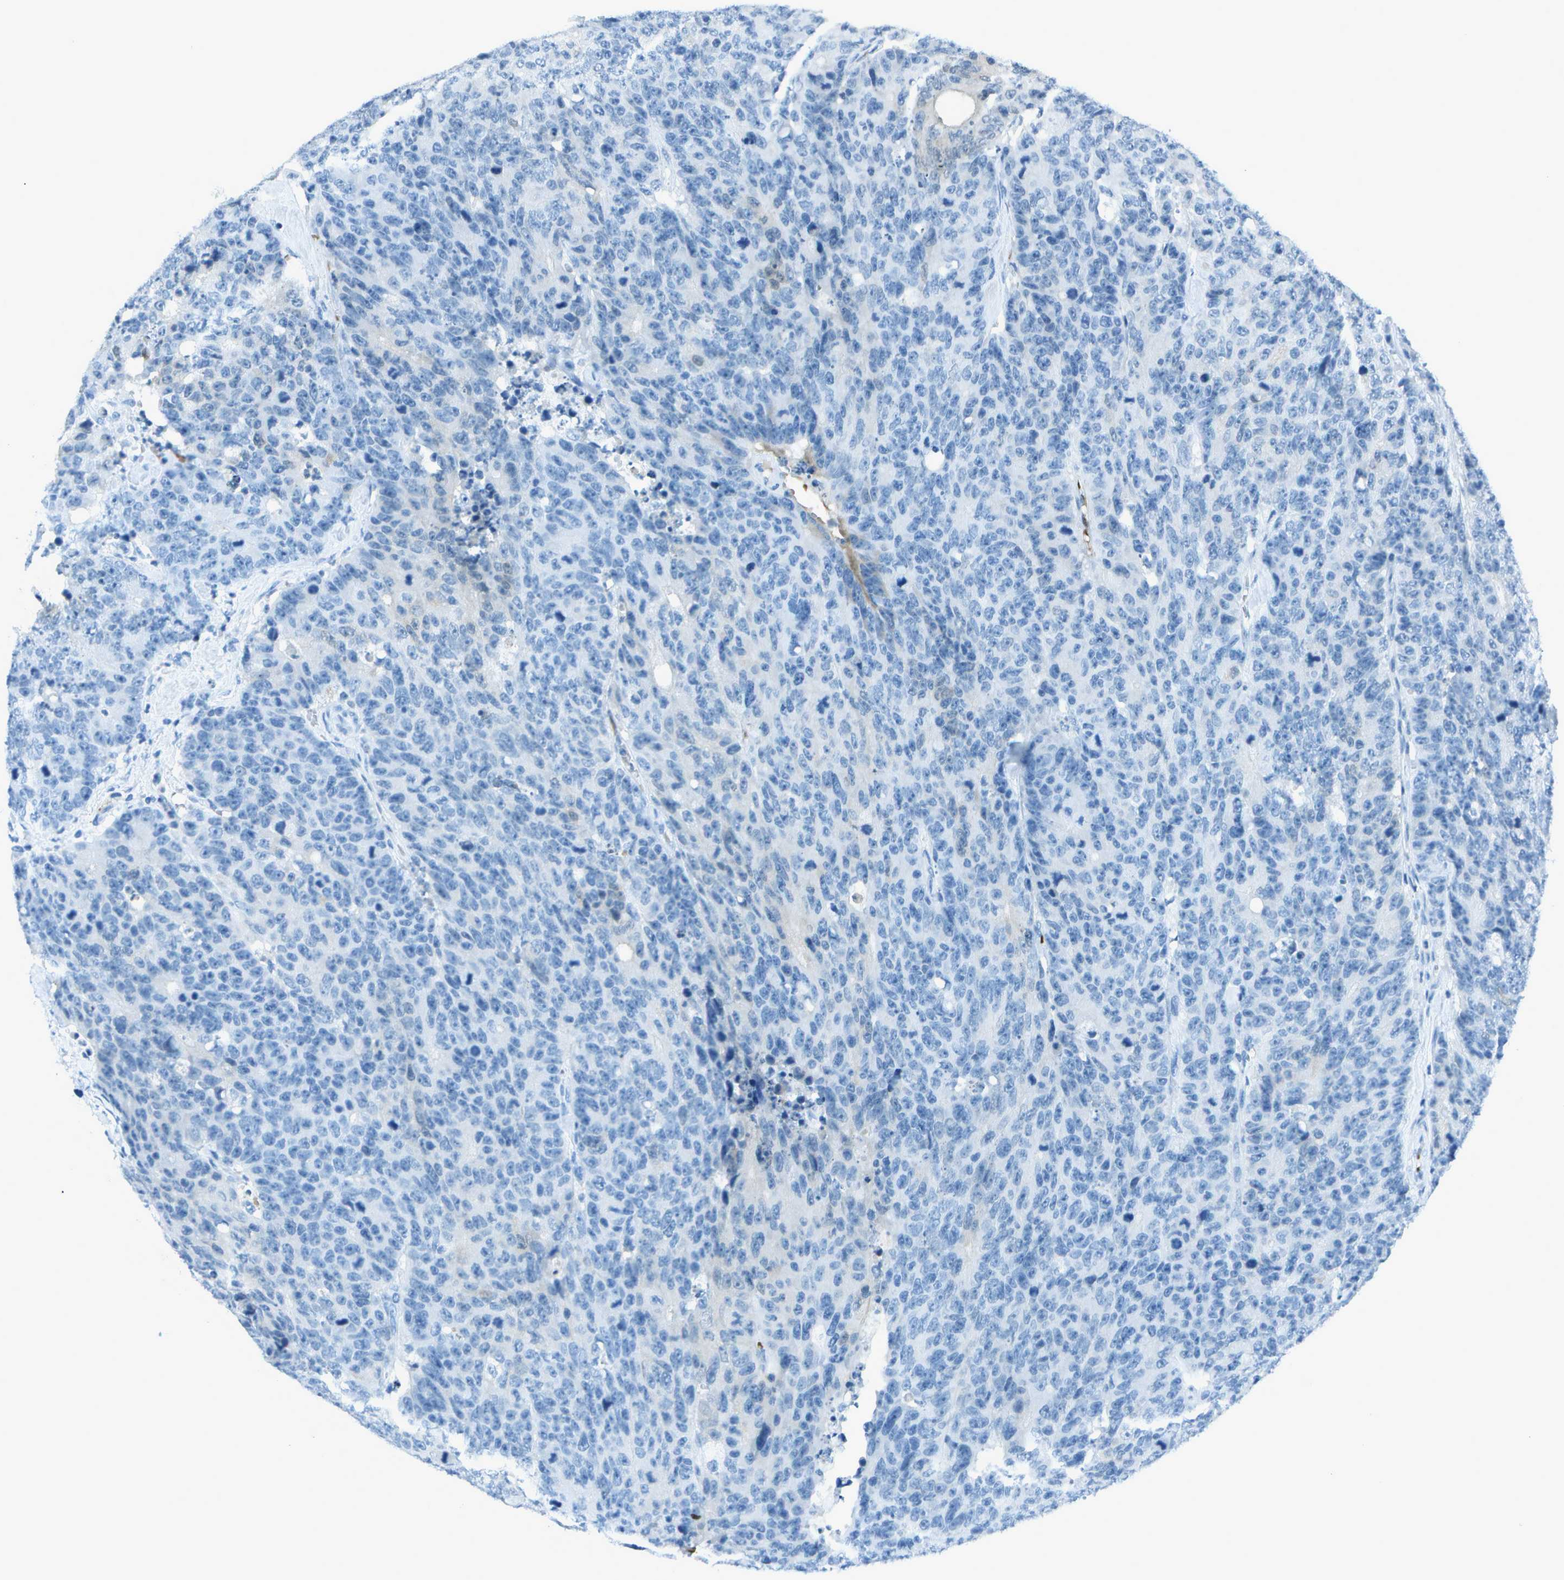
{"staining": {"intensity": "negative", "quantity": "none", "location": "none"}, "tissue": "colorectal cancer", "cell_type": "Tumor cells", "image_type": "cancer", "snomed": [{"axis": "morphology", "description": "Adenocarcinoma, NOS"}, {"axis": "topography", "description": "Colon"}], "caption": "The image exhibits no significant positivity in tumor cells of adenocarcinoma (colorectal).", "gene": "ASL", "patient": {"sex": "female", "age": 86}}